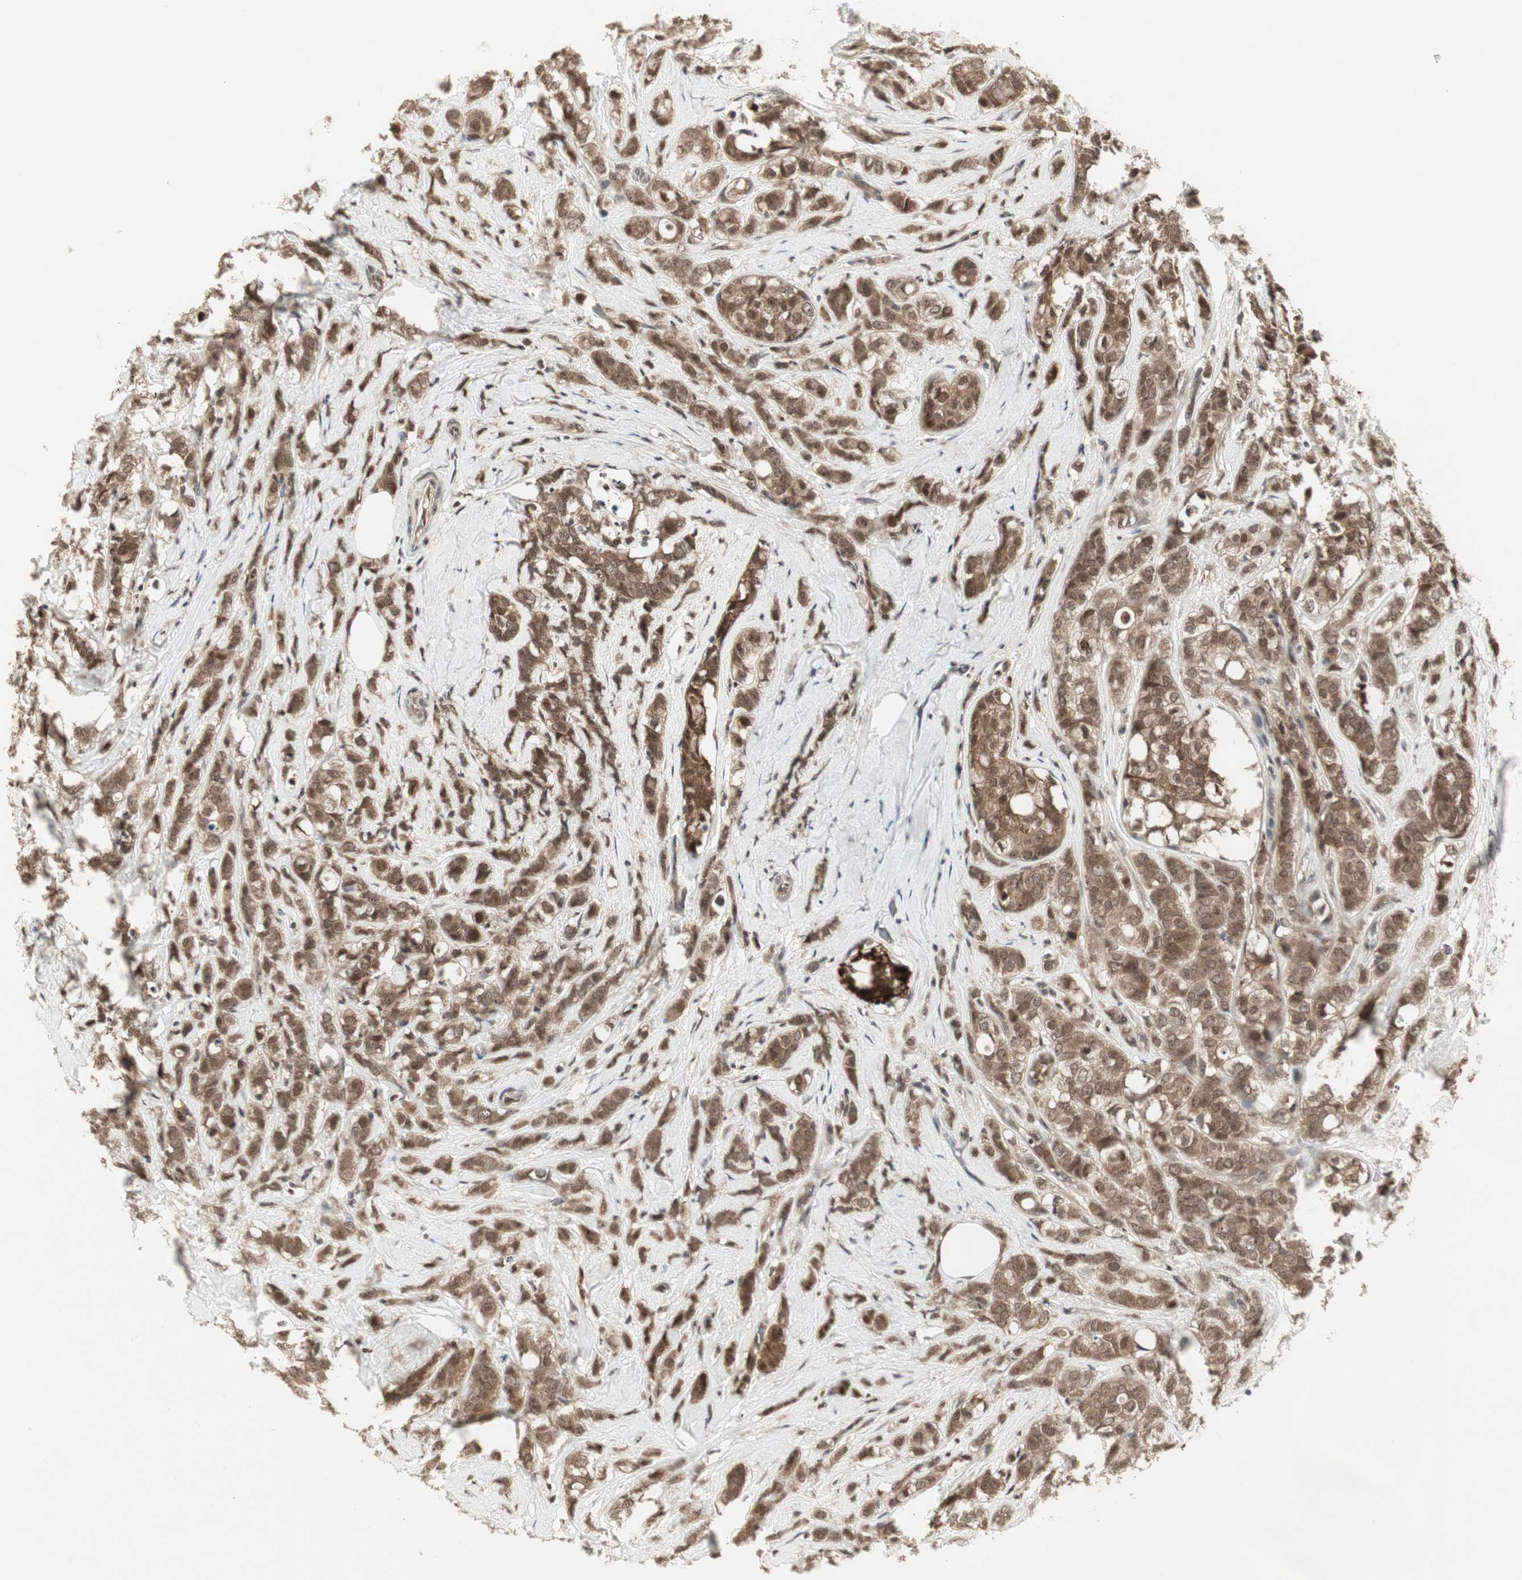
{"staining": {"intensity": "moderate", "quantity": ">75%", "location": "cytoplasmic/membranous,nuclear"}, "tissue": "breast cancer", "cell_type": "Tumor cells", "image_type": "cancer", "snomed": [{"axis": "morphology", "description": "Lobular carcinoma"}, {"axis": "topography", "description": "Breast"}], "caption": "Protein staining exhibits moderate cytoplasmic/membranous and nuclear expression in approximately >75% of tumor cells in breast cancer (lobular carcinoma).", "gene": "CSNK2B", "patient": {"sex": "female", "age": 60}}